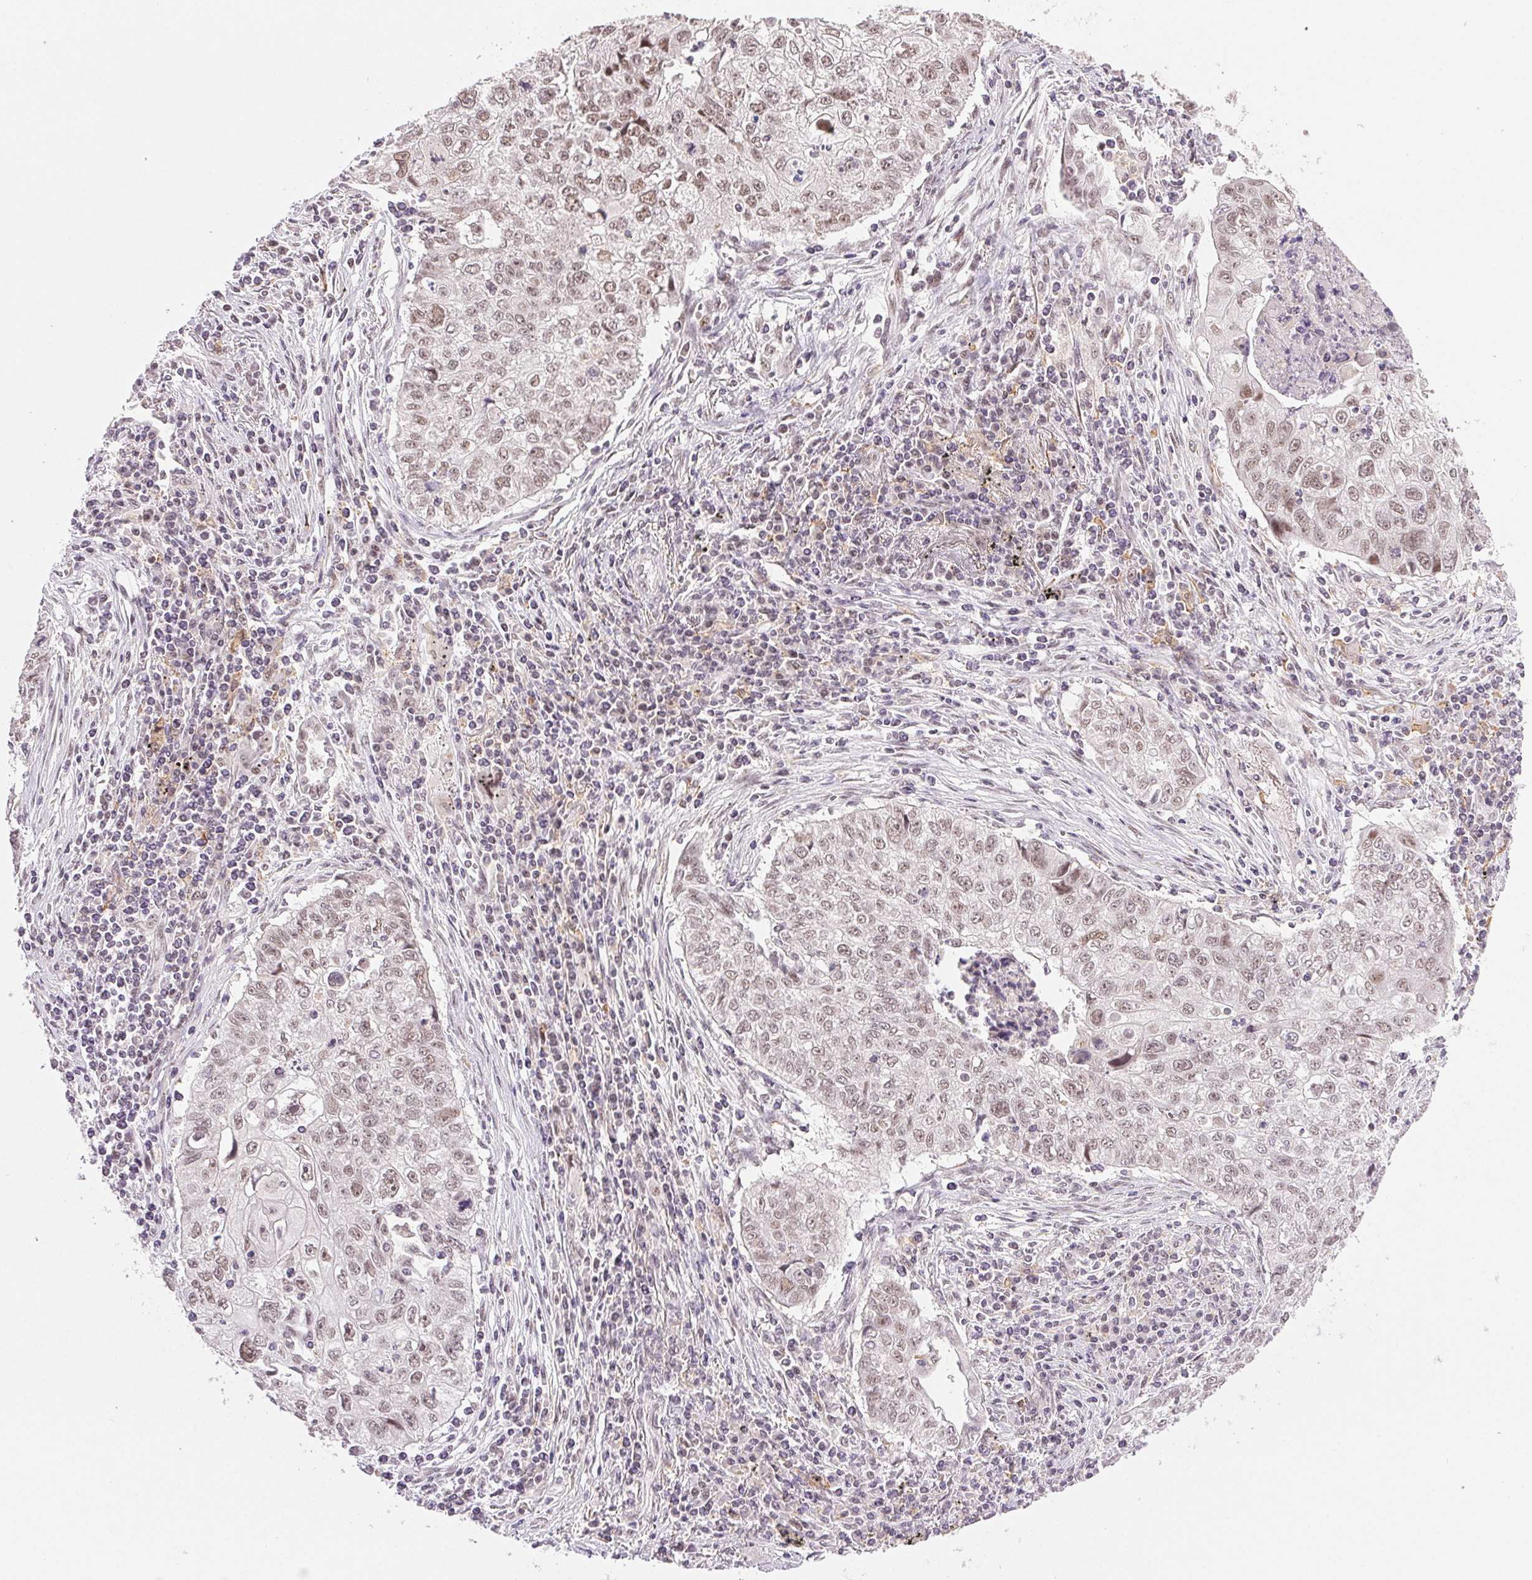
{"staining": {"intensity": "moderate", "quantity": ">75%", "location": "nuclear"}, "tissue": "lung cancer", "cell_type": "Tumor cells", "image_type": "cancer", "snomed": [{"axis": "morphology", "description": "Normal morphology"}, {"axis": "morphology", "description": "Aneuploidy"}, {"axis": "morphology", "description": "Squamous cell carcinoma, NOS"}, {"axis": "topography", "description": "Lymph node"}, {"axis": "topography", "description": "Lung"}], "caption": "The photomicrograph reveals staining of lung cancer (aneuploidy), revealing moderate nuclear protein positivity (brown color) within tumor cells. The staining was performed using DAB (3,3'-diaminobenzidine) to visualize the protein expression in brown, while the nuclei were stained in blue with hematoxylin (Magnification: 20x).", "gene": "PRPF18", "patient": {"sex": "female", "age": 76}}